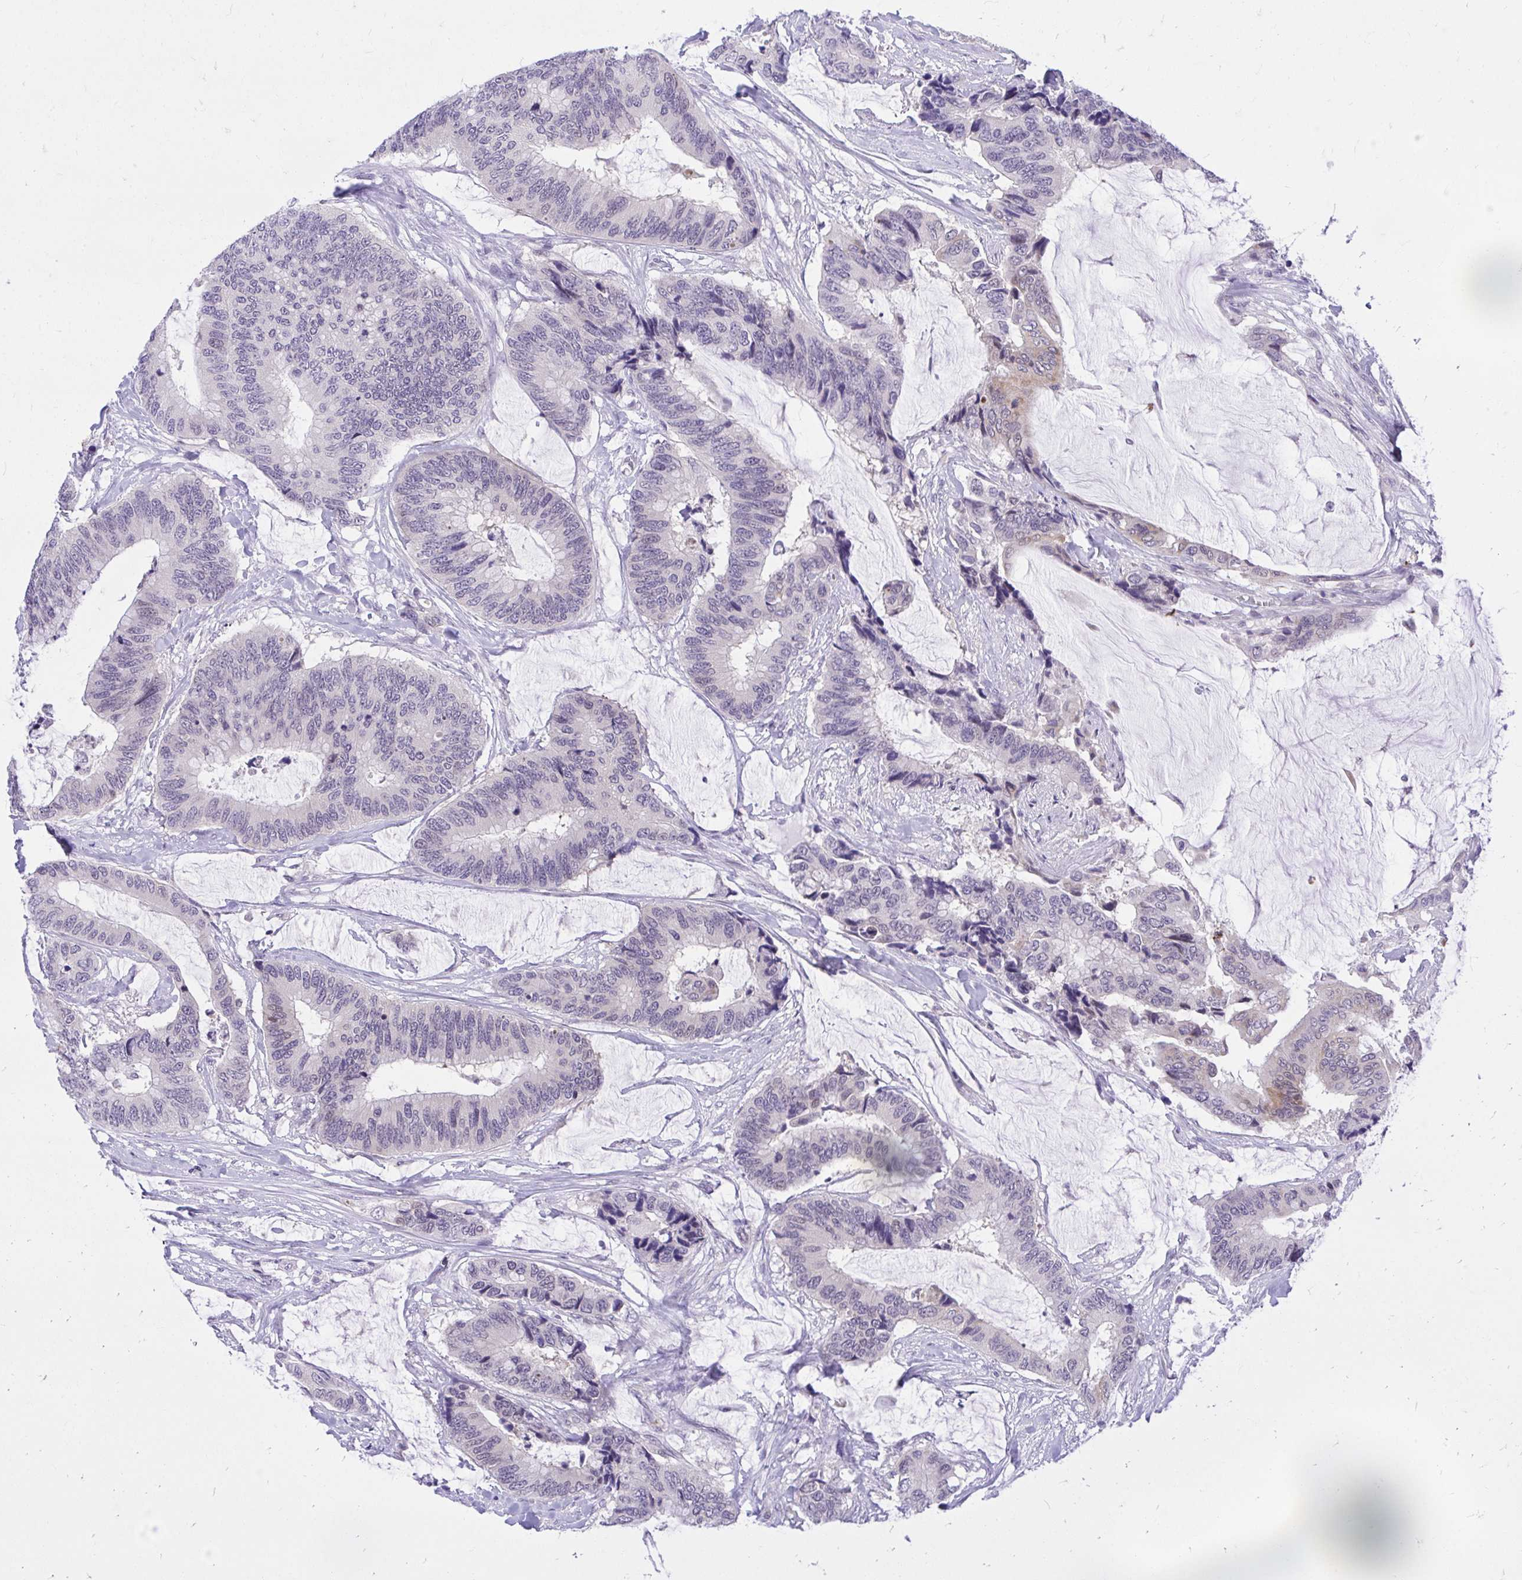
{"staining": {"intensity": "weak", "quantity": "<25%", "location": "cytoplasmic/membranous"}, "tissue": "colorectal cancer", "cell_type": "Tumor cells", "image_type": "cancer", "snomed": [{"axis": "morphology", "description": "Adenocarcinoma, NOS"}, {"axis": "topography", "description": "Rectum"}], "caption": "Tumor cells are negative for brown protein staining in adenocarcinoma (colorectal).", "gene": "CXCL8", "patient": {"sex": "female", "age": 59}}